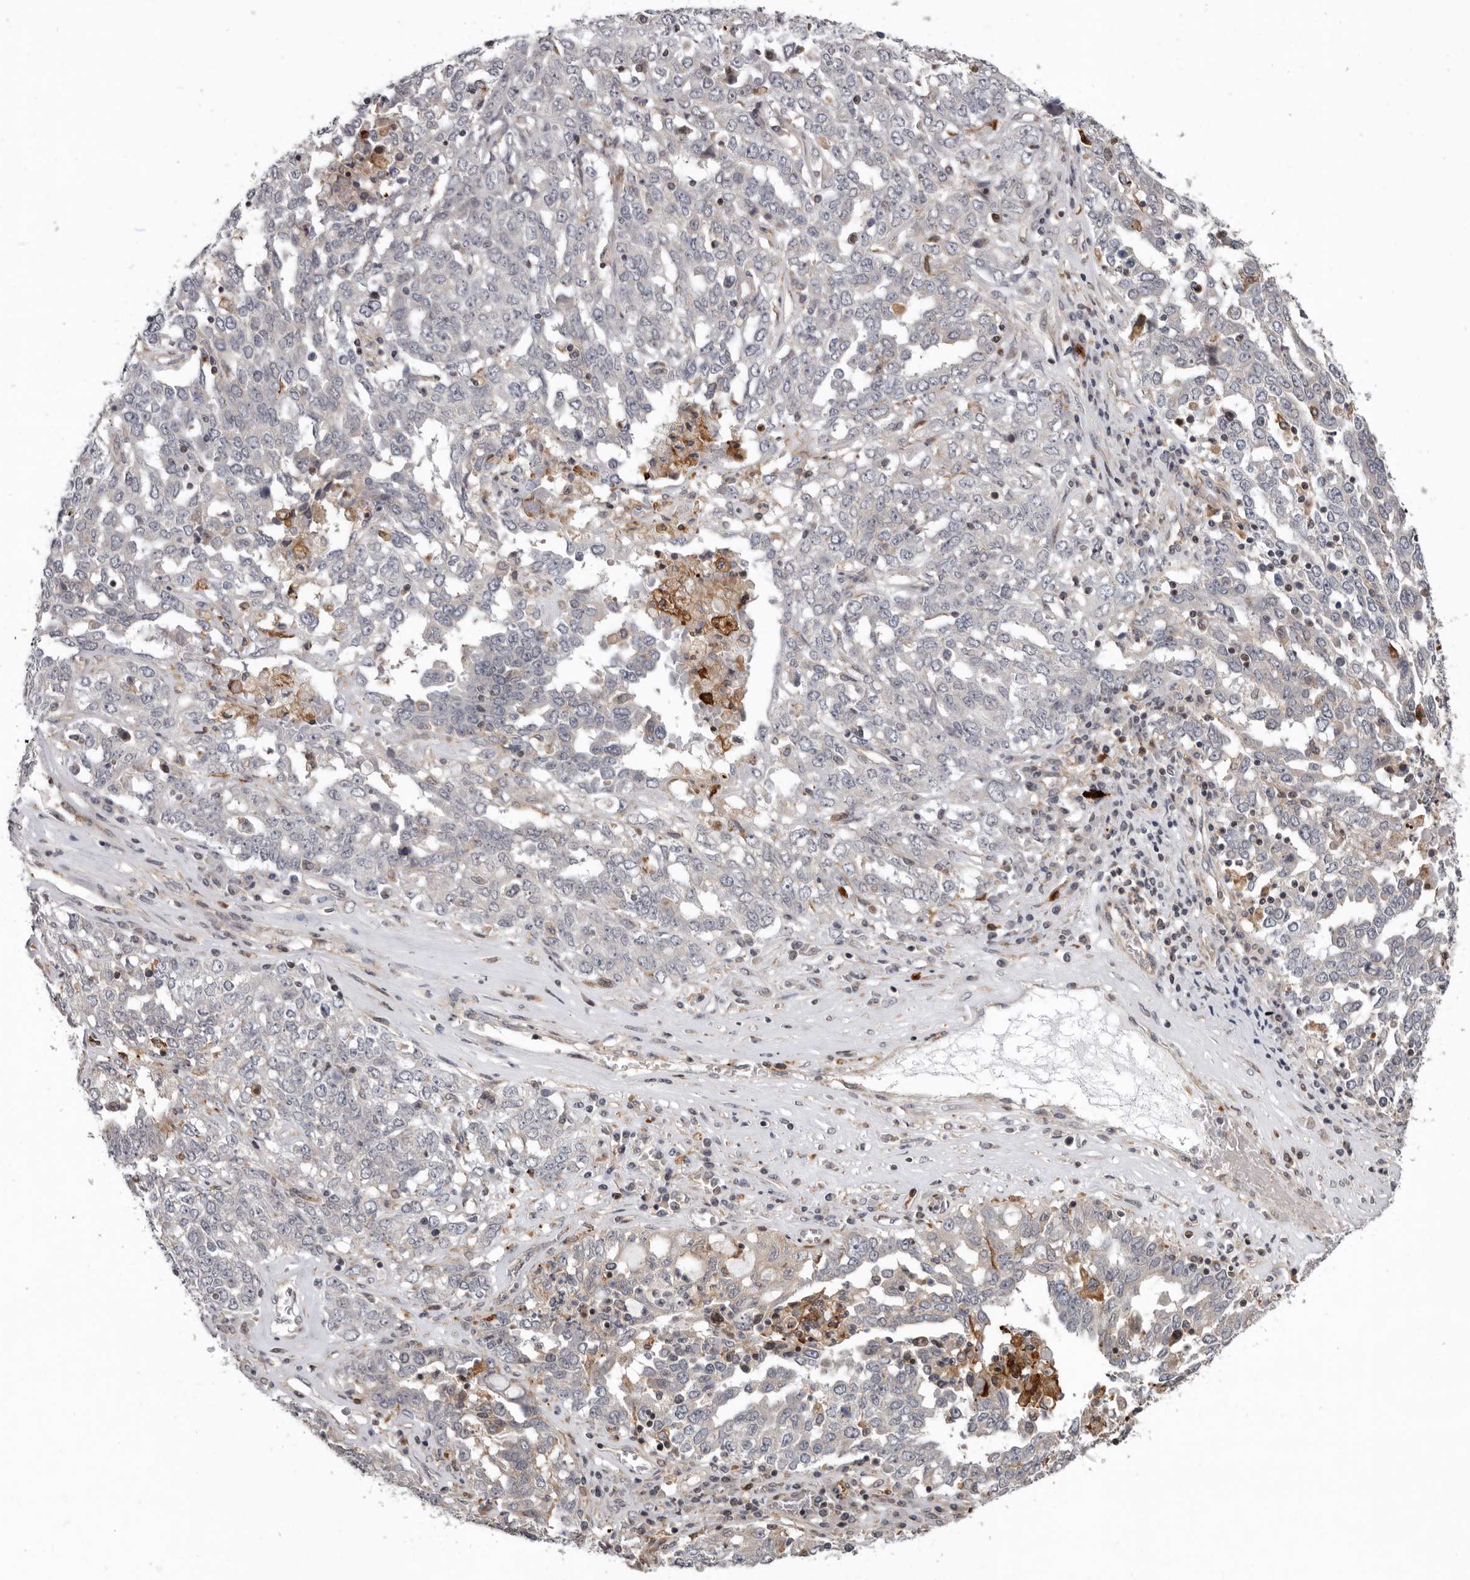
{"staining": {"intensity": "weak", "quantity": "<25%", "location": "cytoplasmic/membranous"}, "tissue": "ovarian cancer", "cell_type": "Tumor cells", "image_type": "cancer", "snomed": [{"axis": "morphology", "description": "Carcinoma, endometroid"}, {"axis": "topography", "description": "Ovary"}], "caption": "A micrograph of human ovarian cancer is negative for staining in tumor cells. (Immunohistochemistry (ihc), brightfield microscopy, high magnification).", "gene": "FGFR4", "patient": {"sex": "female", "age": 62}}